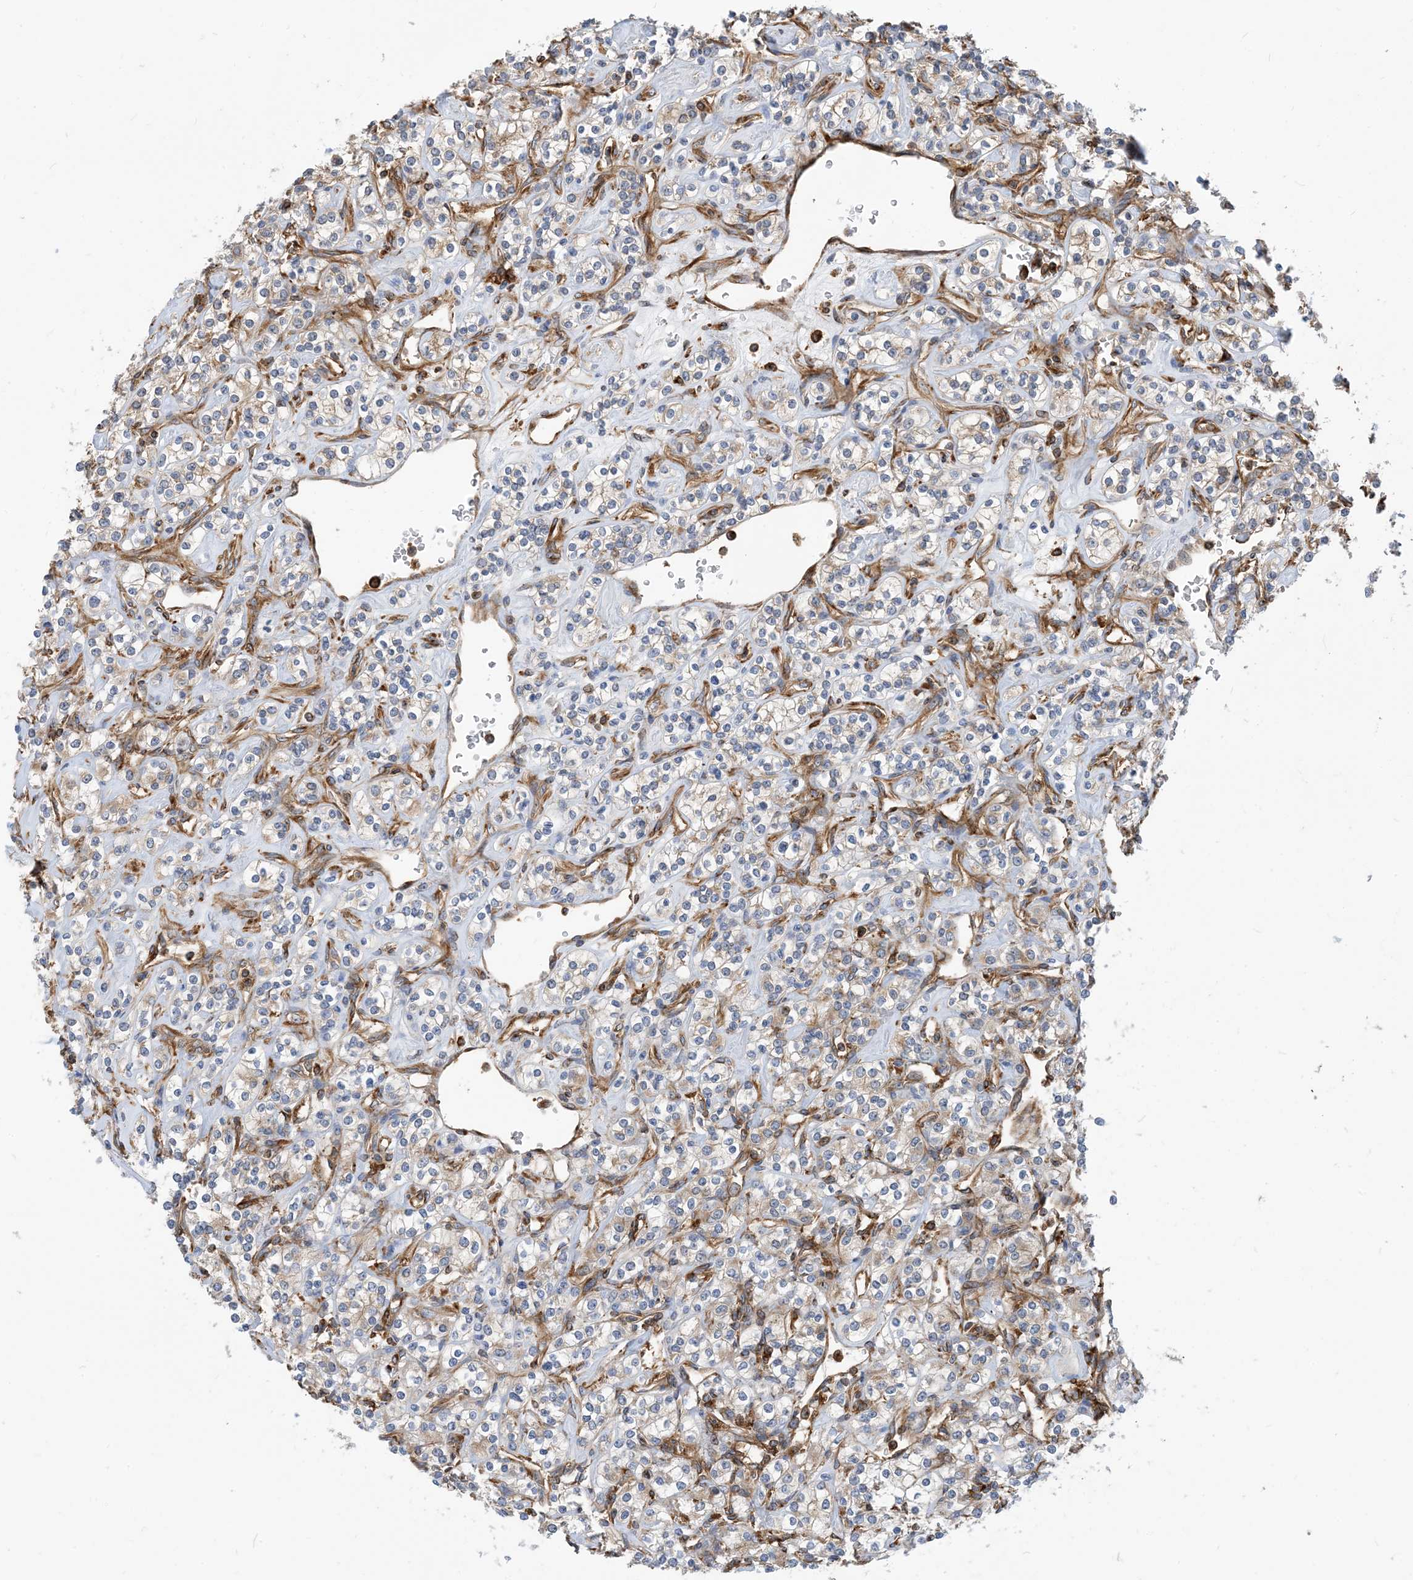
{"staining": {"intensity": "negative", "quantity": "none", "location": "none"}, "tissue": "renal cancer", "cell_type": "Tumor cells", "image_type": "cancer", "snomed": [{"axis": "morphology", "description": "Adenocarcinoma, NOS"}, {"axis": "topography", "description": "Kidney"}], "caption": "Adenocarcinoma (renal) stained for a protein using immunohistochemistry displays no positivity tumor cells.", "gene": "DYNC1LI1", "patient": {"sex": "male", "age": 77}}